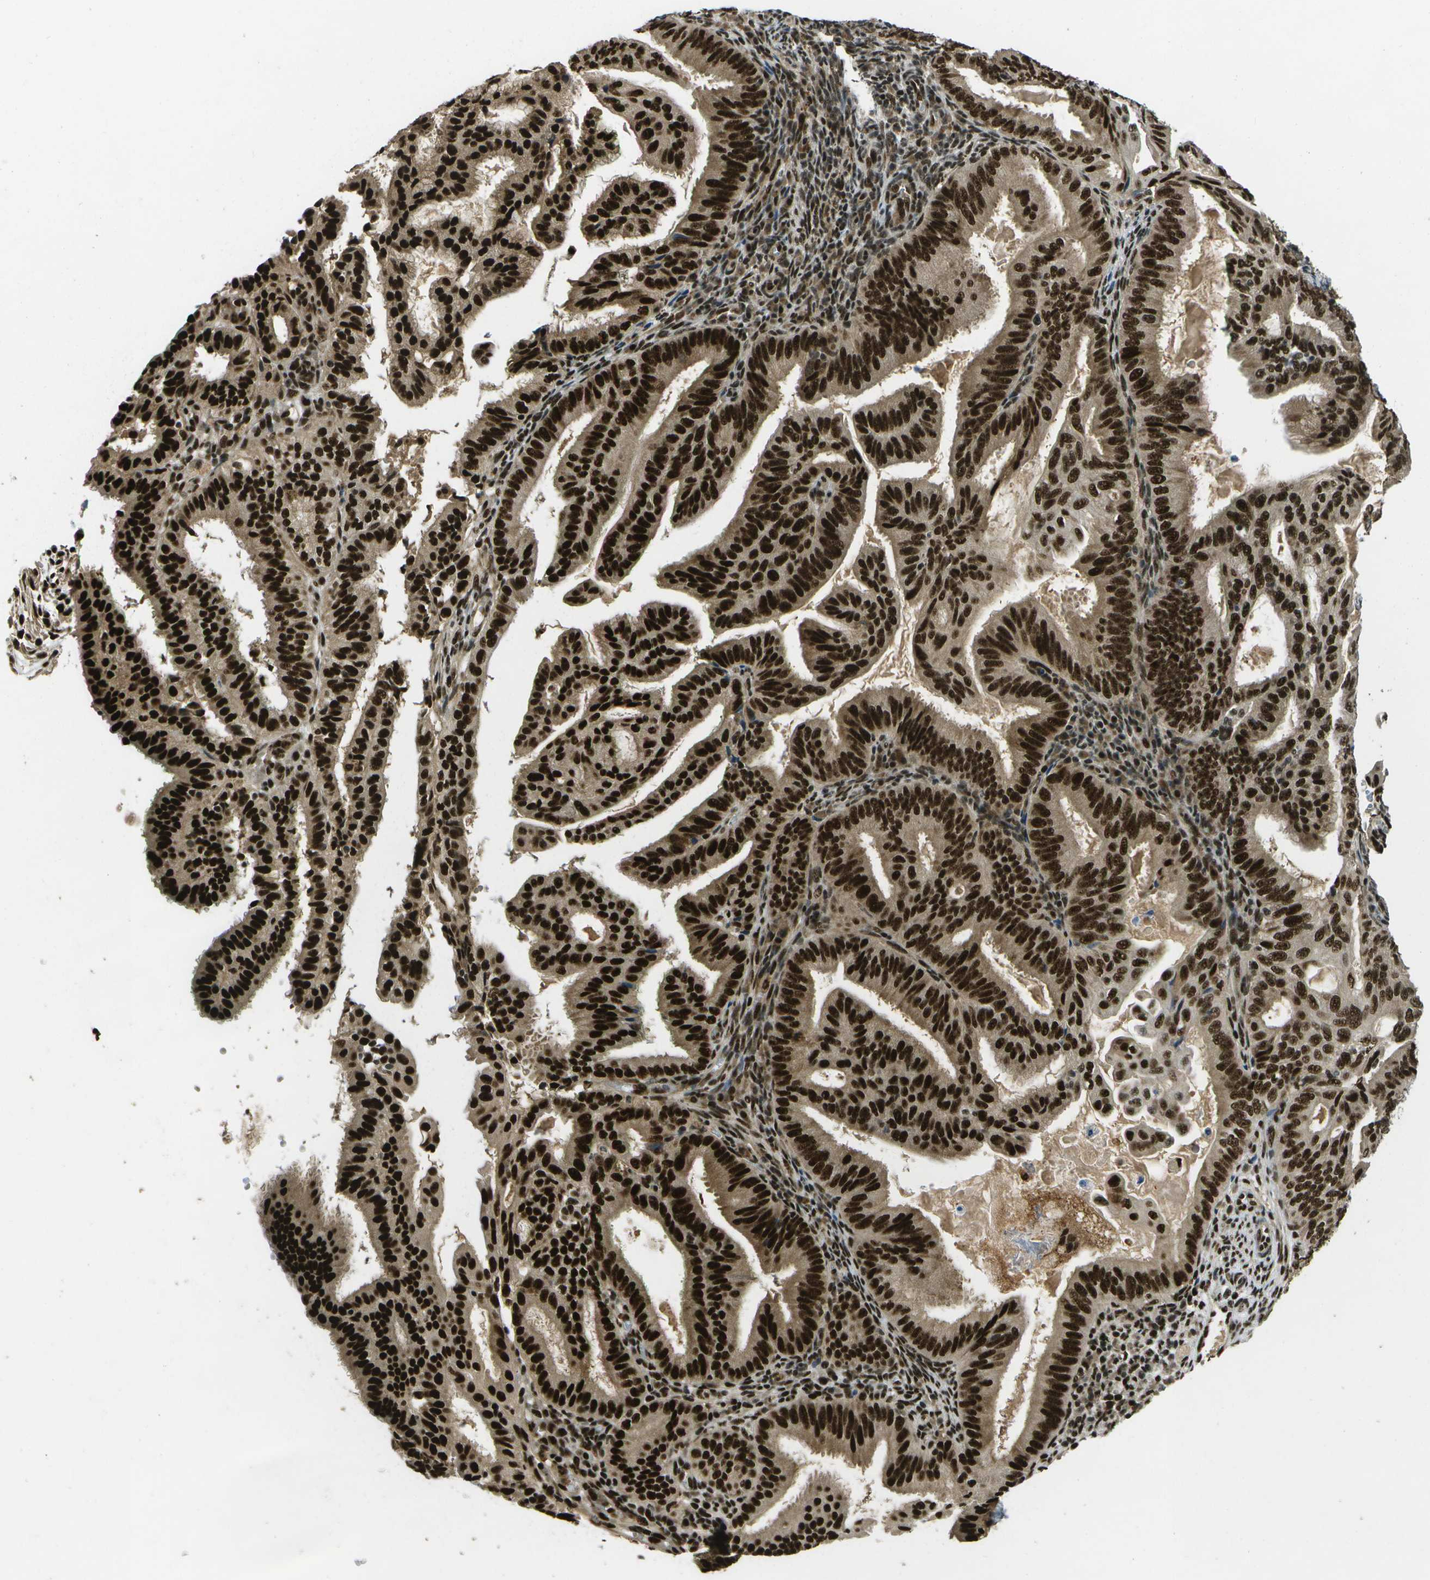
{"staining": {"intensity": "strong", "quantity": ">75%", "location": "cytoplasmic/membranous,nuclear"}, "tissue": "endometrial cancer", "cell_type": "Tumor cells", "image_type": "cancer", "snomed": [{"axis": "morphology", "description": "Adenocarcinoma, NOS"}, {"axis": "topography", "description": "Endometrium"}], "caption": "Endometrial adenocarcinoma tissue demonstrates strong cytoplasmic/membranous and nuclear expression in approximately >75% of tumor cells, visualized by immunohistochemistry.", "gene": "GANC", "patient": {"sex": "female", "age": 58}}